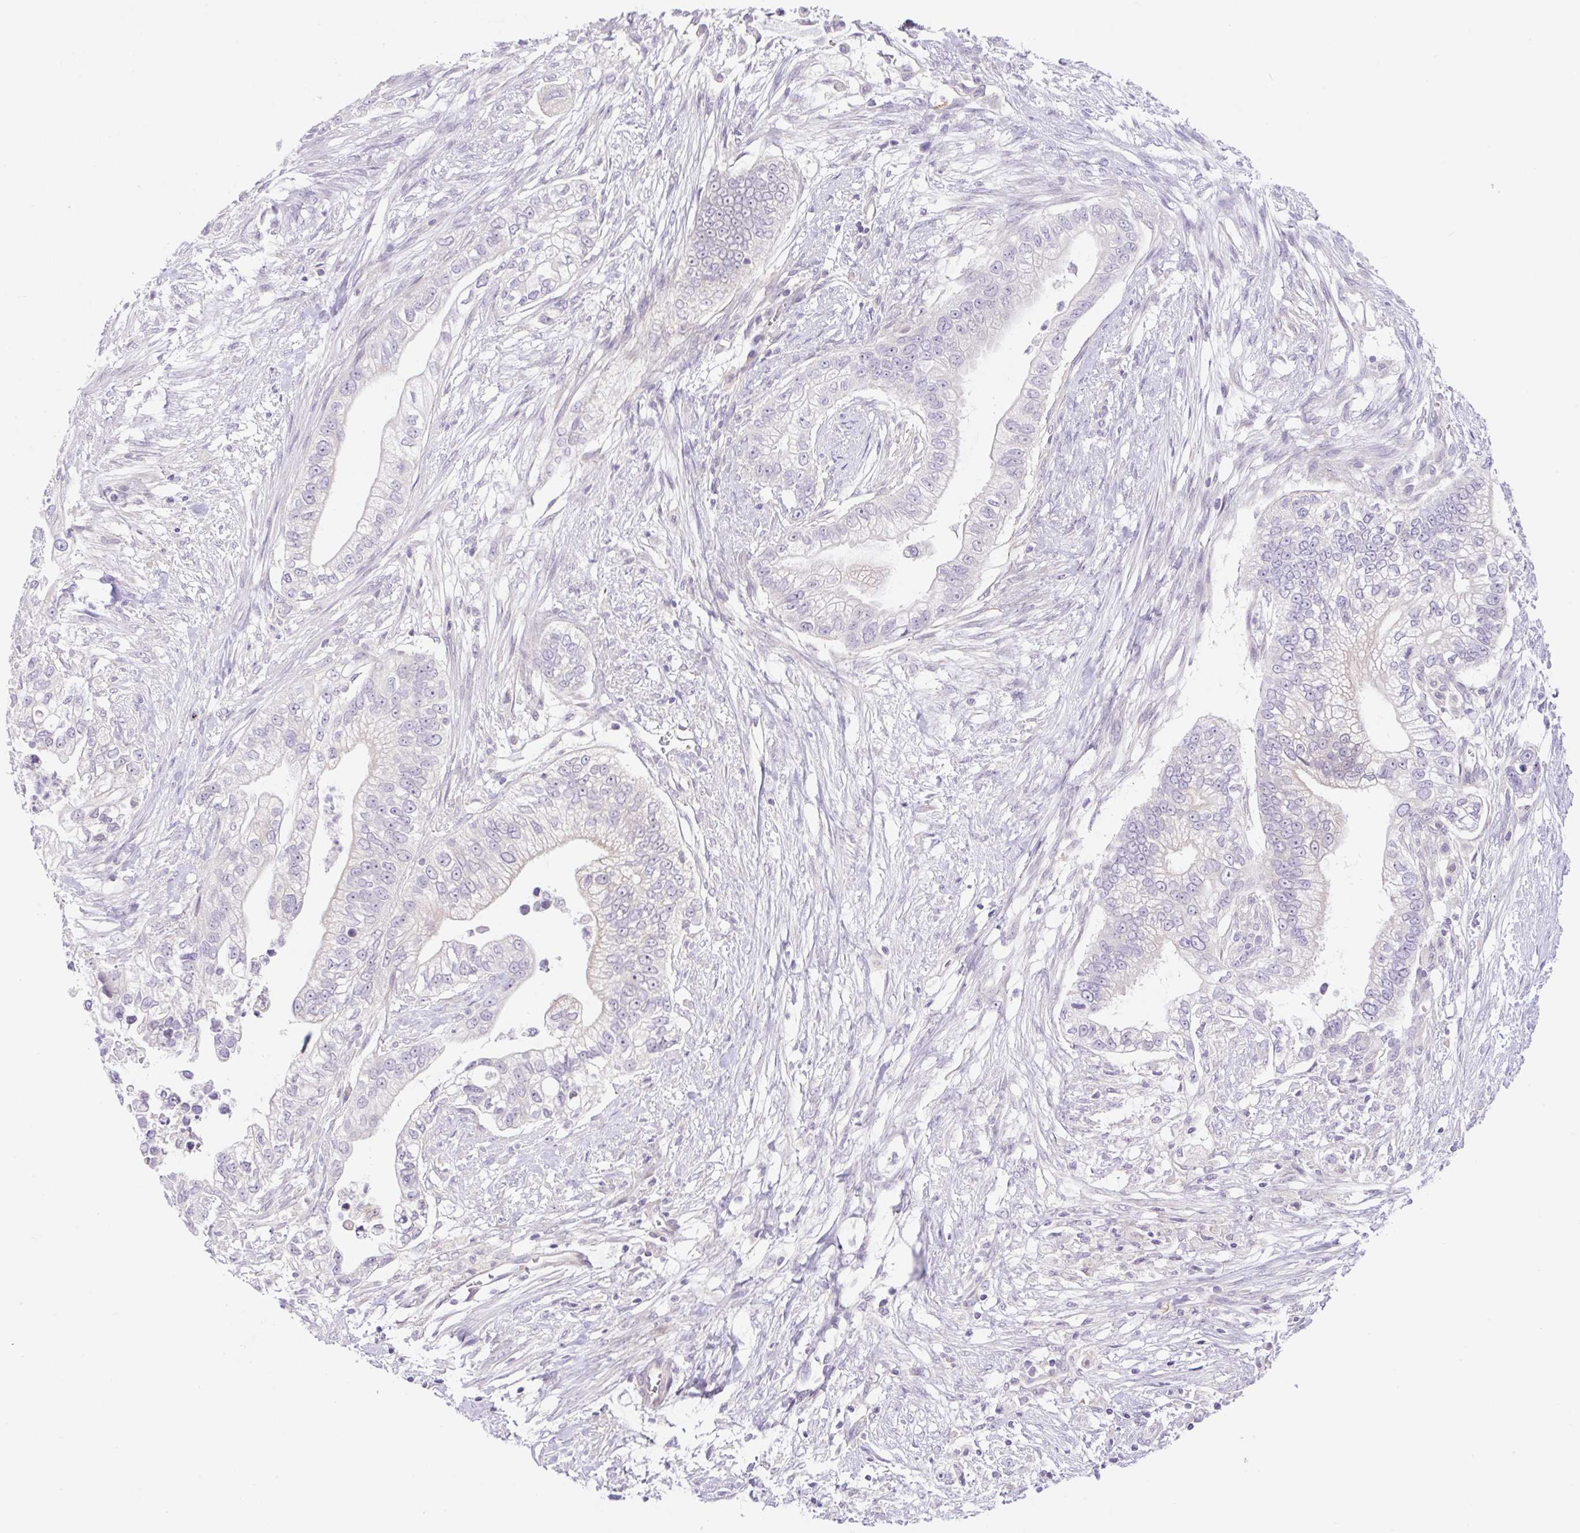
{"staining": {"intensity": "negative", "quantity": "none", "location": "none"}, "tissue": "pancreatic cancer", "cell_type": "Tumor cells", "image_type": "cancer", "snomed": [{"axis": "morphology", "description": "Adenocarcinoma, NOS"}, {"axis": "topography", "description": "Pancreas"}], "caption": "This micrograph is of pancreatic cancer (adenocarcinoma) stained with immunohistochemistry to label a protein in brown with the nuclei are counter-stained blue. There is no staining in tumor cells.", "gene": "CAMK2B", "patient": {"sex": "male", "age": 70}}